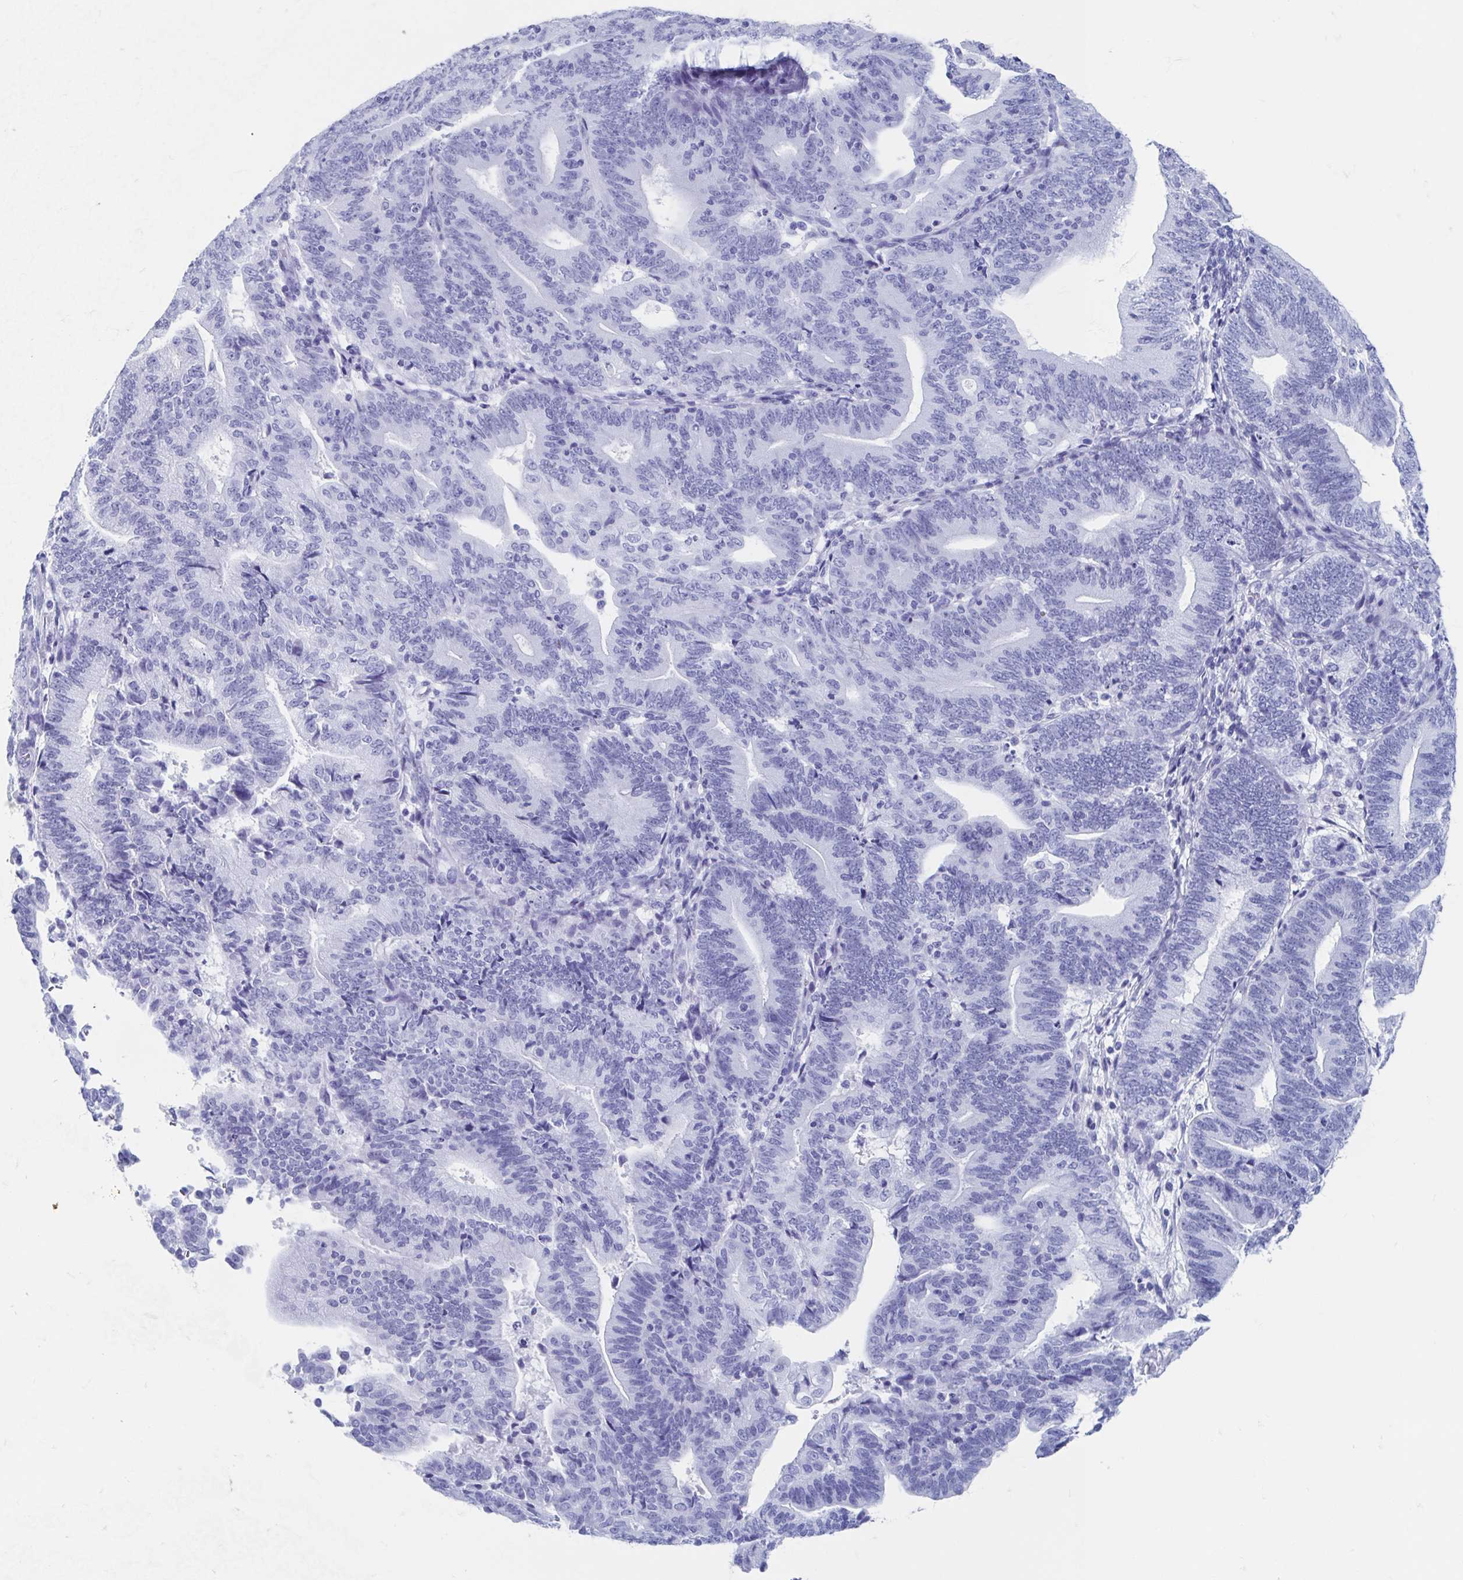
{"staining": {"intensity": "negative", "quantity": "none", "location": "none"}, "tissue": "endometrial cancer", "cell_type": "Tumor cells", "image_type": "cancer", "snomed": [{"axis": "morphology", "description": "Adenocarcinoma, NOS"}, {"axis": "topography", "description": "Endometrium"}], "caption": "Endometrial adenocarcinoma was stained to show a protein in brown. There is no significant positivity in tumor cells.", "gene": "HDGFL1", "patient": {"sex": "female", "age": 70}}